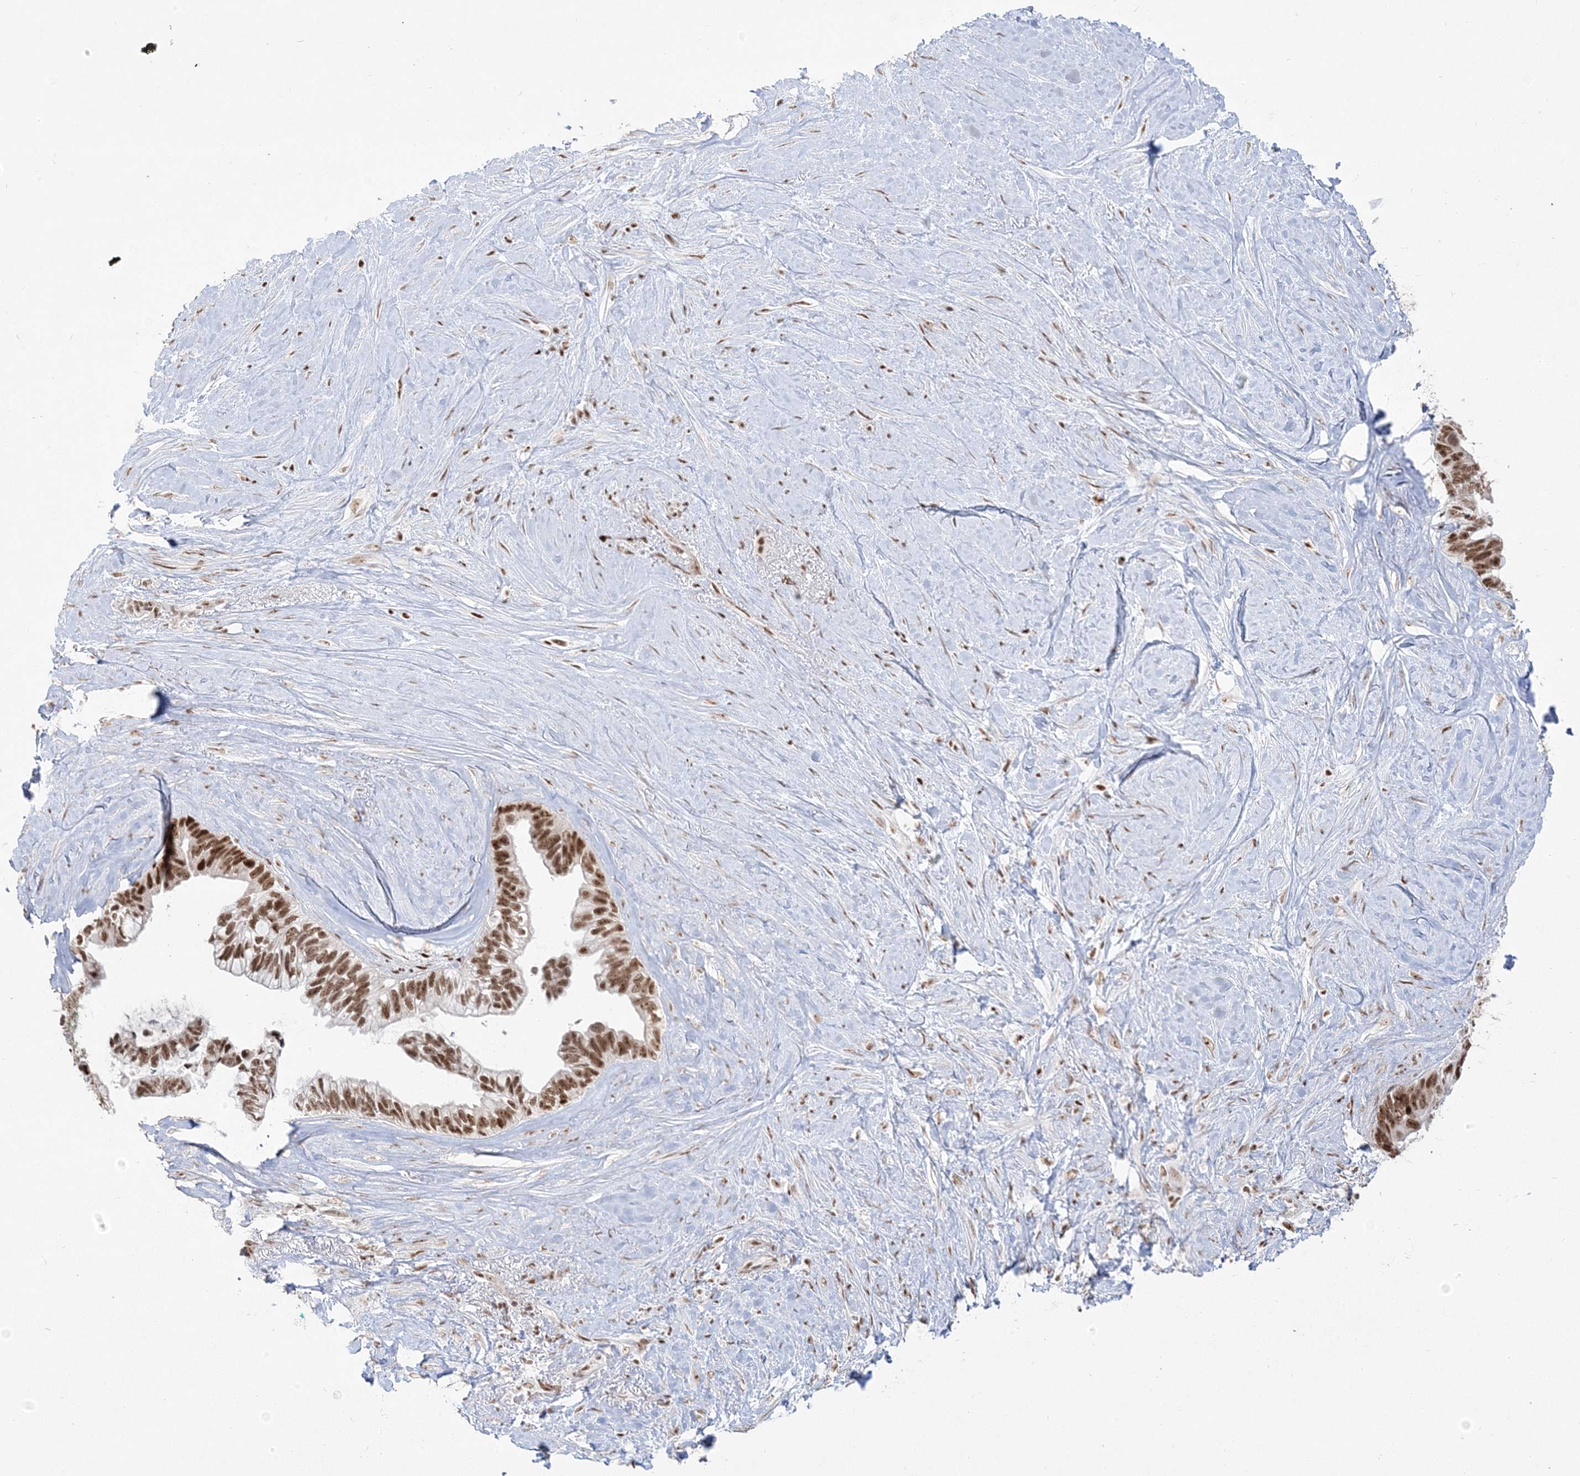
{"staining": {"intensity": "strong", "quantity": ">75%", "location": "nuclear"}, "tissue": "pancreatic cancer", "cell_type": "Tumor cells", "image_type": "cancer", "snomed": [{"axis": "morphology", "description": "Adenocarcinoma, NOS"}, {"axis": "topography", "description": "Pancreas"}], "caption": "The histopathology image displays staining of pancreatic cancer, revealing strong nuclear protein positivity (brown color) within tumor cells.", "gene": "MTREX", "patient": {"sex": "female", "age": 72}}